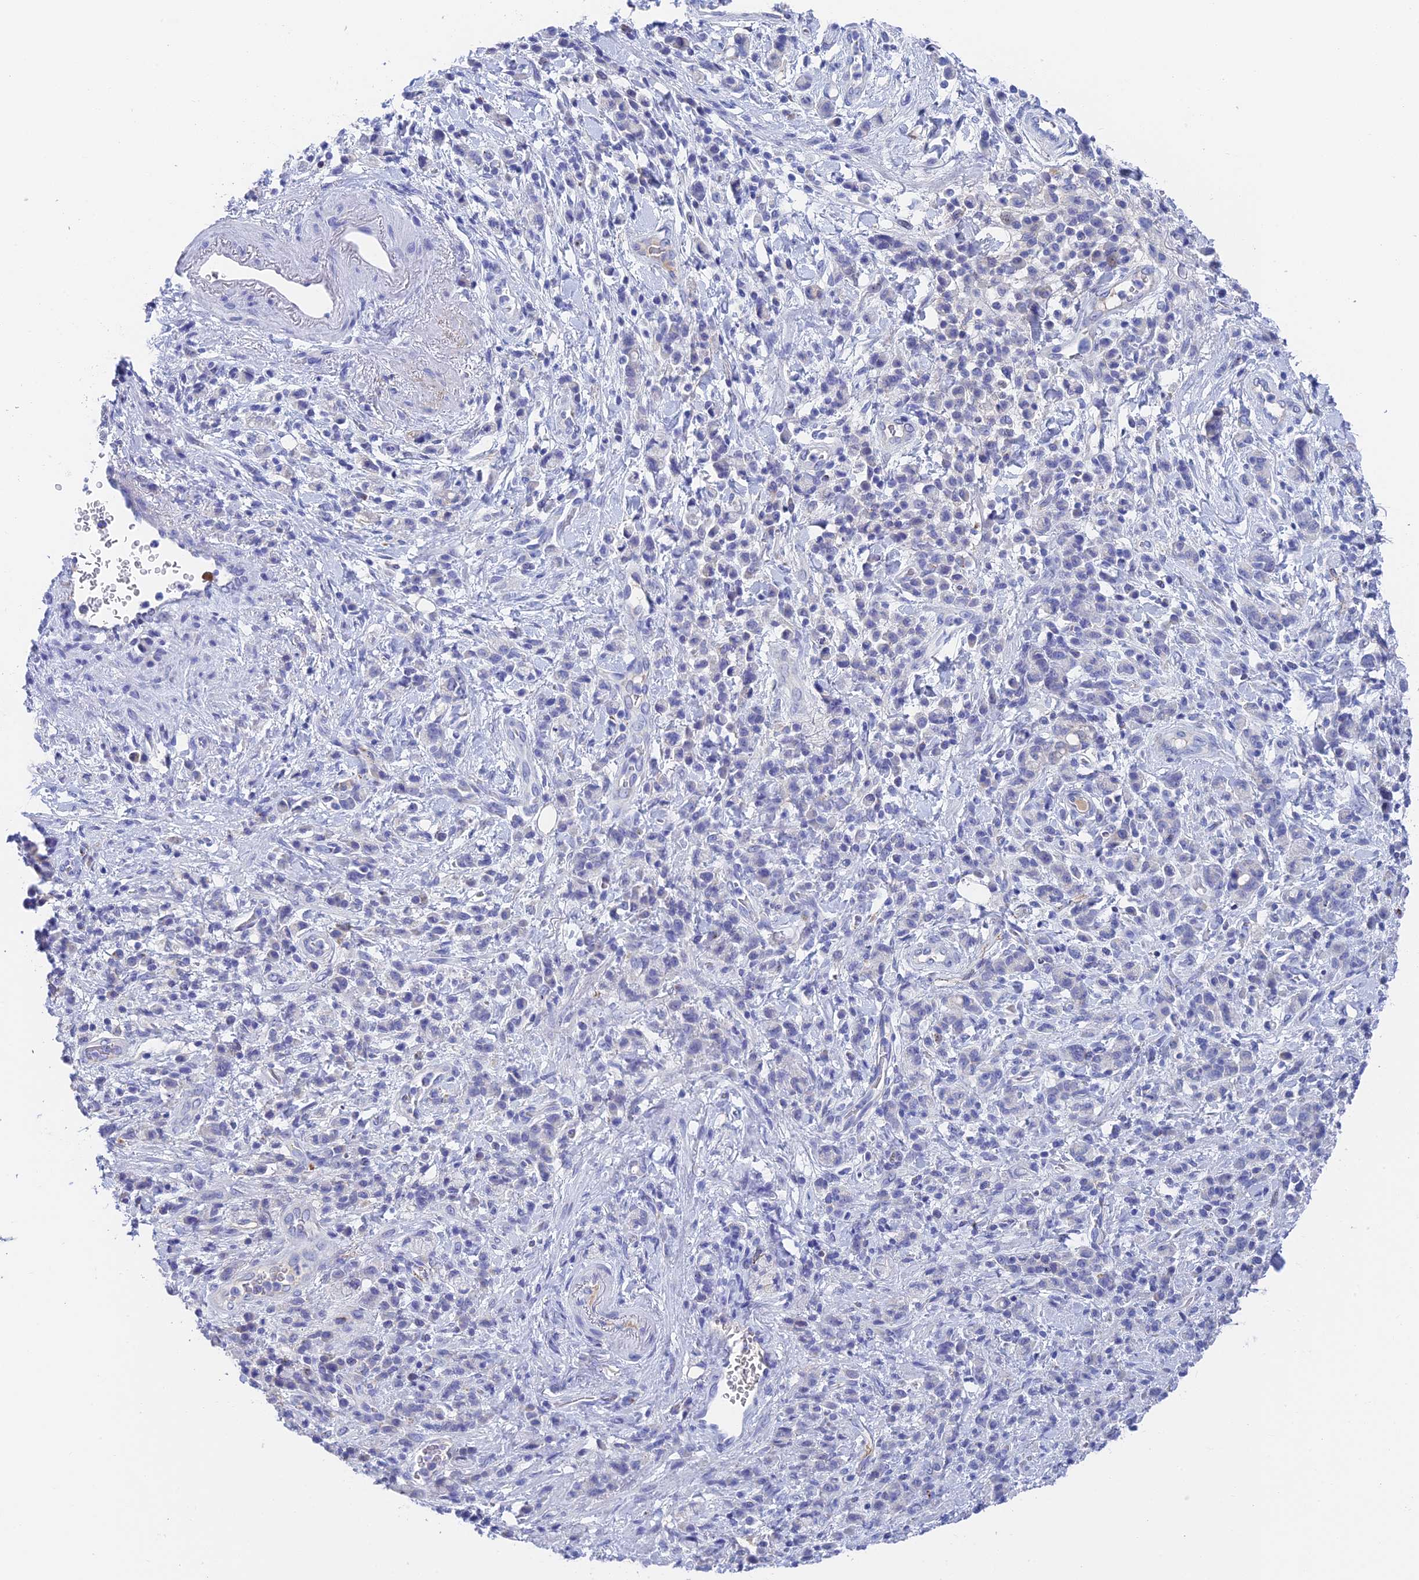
{"staining": {"intensity": "negative", "quantity": "none", "location": "none"}, "tissue": "stomach cancer", "cell_type": "Tumor cells", "image_type": "cancer", "snomed": [{"axis": "morphology", "description": "Adenocarcinoma, NOS"}, {"axis": "topography", "description": "Stomach"}], "caption": "DAB immunohistochemical staining of human stomach adenocarcinoma displays no significant expression in tumor cells. (Stains: DAB (3,3'-diaminobenzidine) immunohistochemistry with hematoxylin counter stain, Microscopy: brightfield microscopy at high magnification).", "gene": "ADAMTS13", "patient": {"sex": "male", "age": 77}}